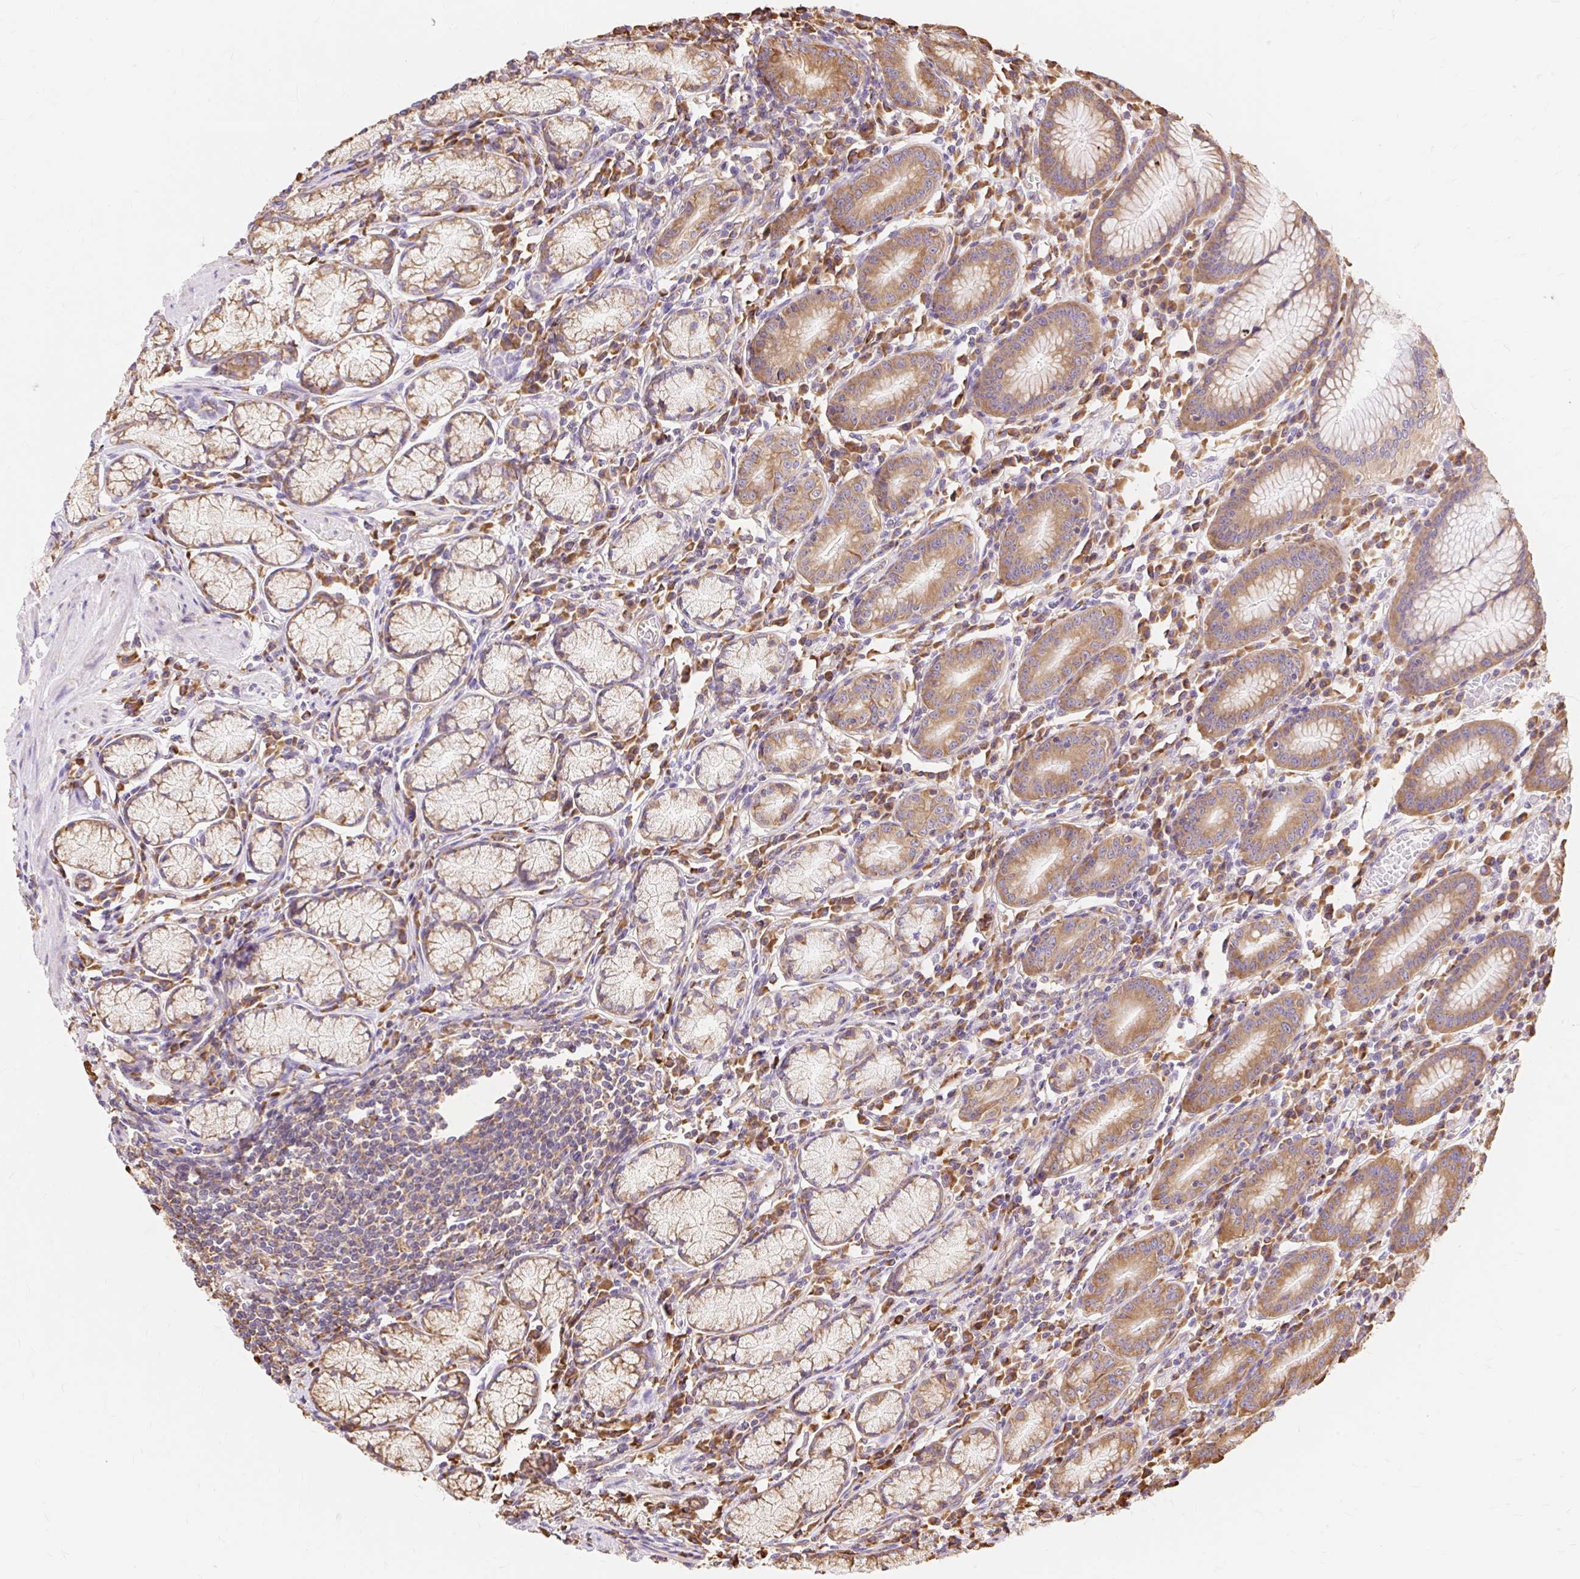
{"staining": {"intensity": "moderate", "quantity": ">75%", "location": "cytoplasmic/membranous"}, "tissue": "stomach", "cell_type": "Glandular cells", "image_type": "normal", "snomed": [{"axis": "morphology", "description": "Normal tissue, NOS"}, {"axis": "topography", "description": "Stomach"}], "caption": "Stomach stained for a protein (brown) demonstrates moderate cytoplasmic/membranous positive expression in approximately >75% of glandular cells.", "gene": "ENSG00000260836", "patient": {"sex": "male", "age": 55}}